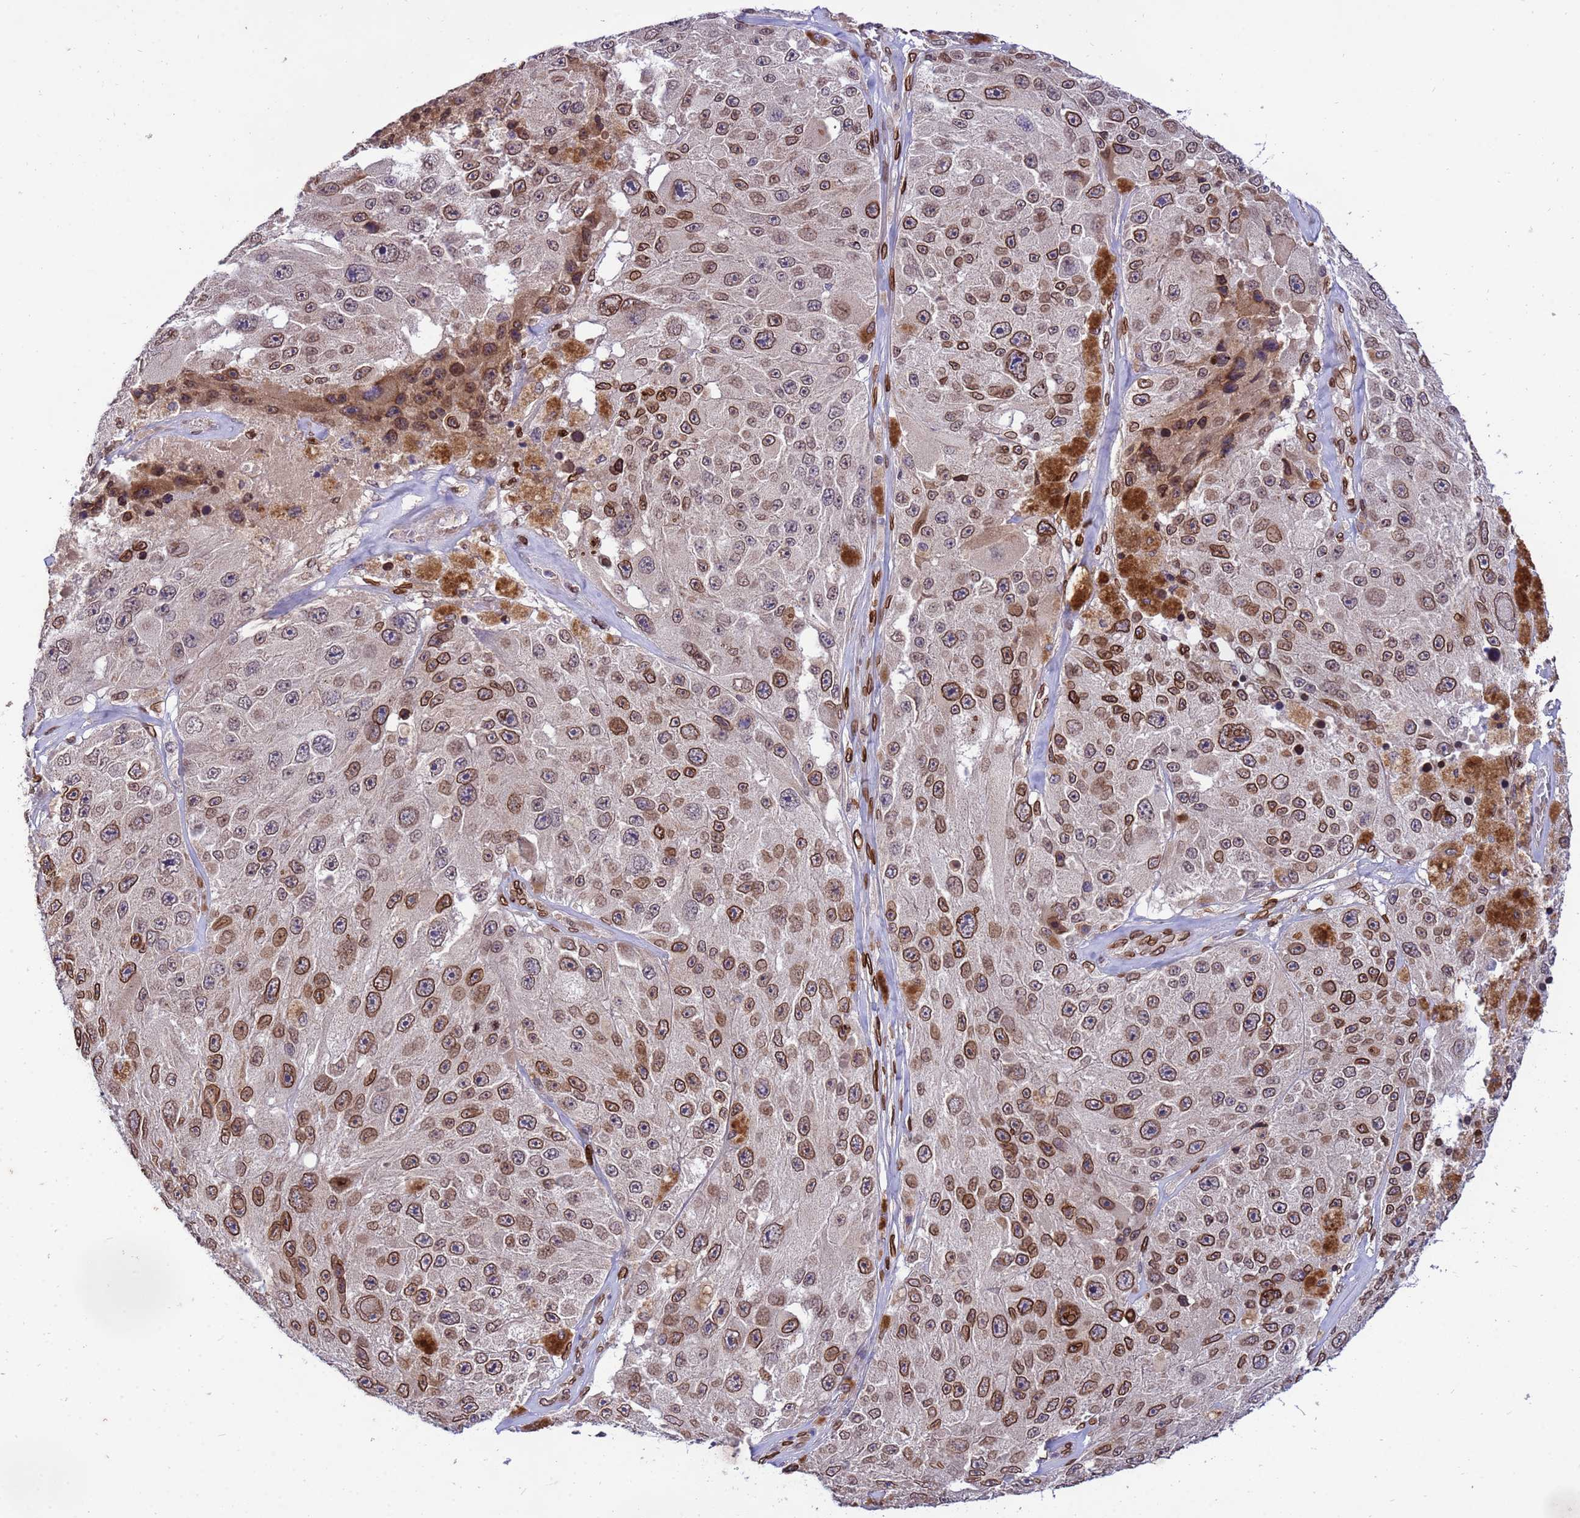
{"staining": {"intensity": "moderate", "quantity": ">75%", "location": "cytoplasmic/membranous,nuclear"}, "tissue": "melanoma", "cell_type": "Tumor cells", "image_type": "cancer", "snomed": [{"axis": "morphology", "description": "Malignant melanoma, Metastatic site"}, {"axis": "topography", "description": "Lymph node"}], "caption": "High-magnification brightfield microscopy of melanoma stained with DAB (3,3'-diaminobenzidine) (brown) and counterstained with hematoxylin (blue). tumor cells exhibit moderate cytoplasmic/membranous and nuclear expression is appreciated in about>75% of cells.", "gene": "GPR135", "patient": {"sex": "male", "age": 62}}